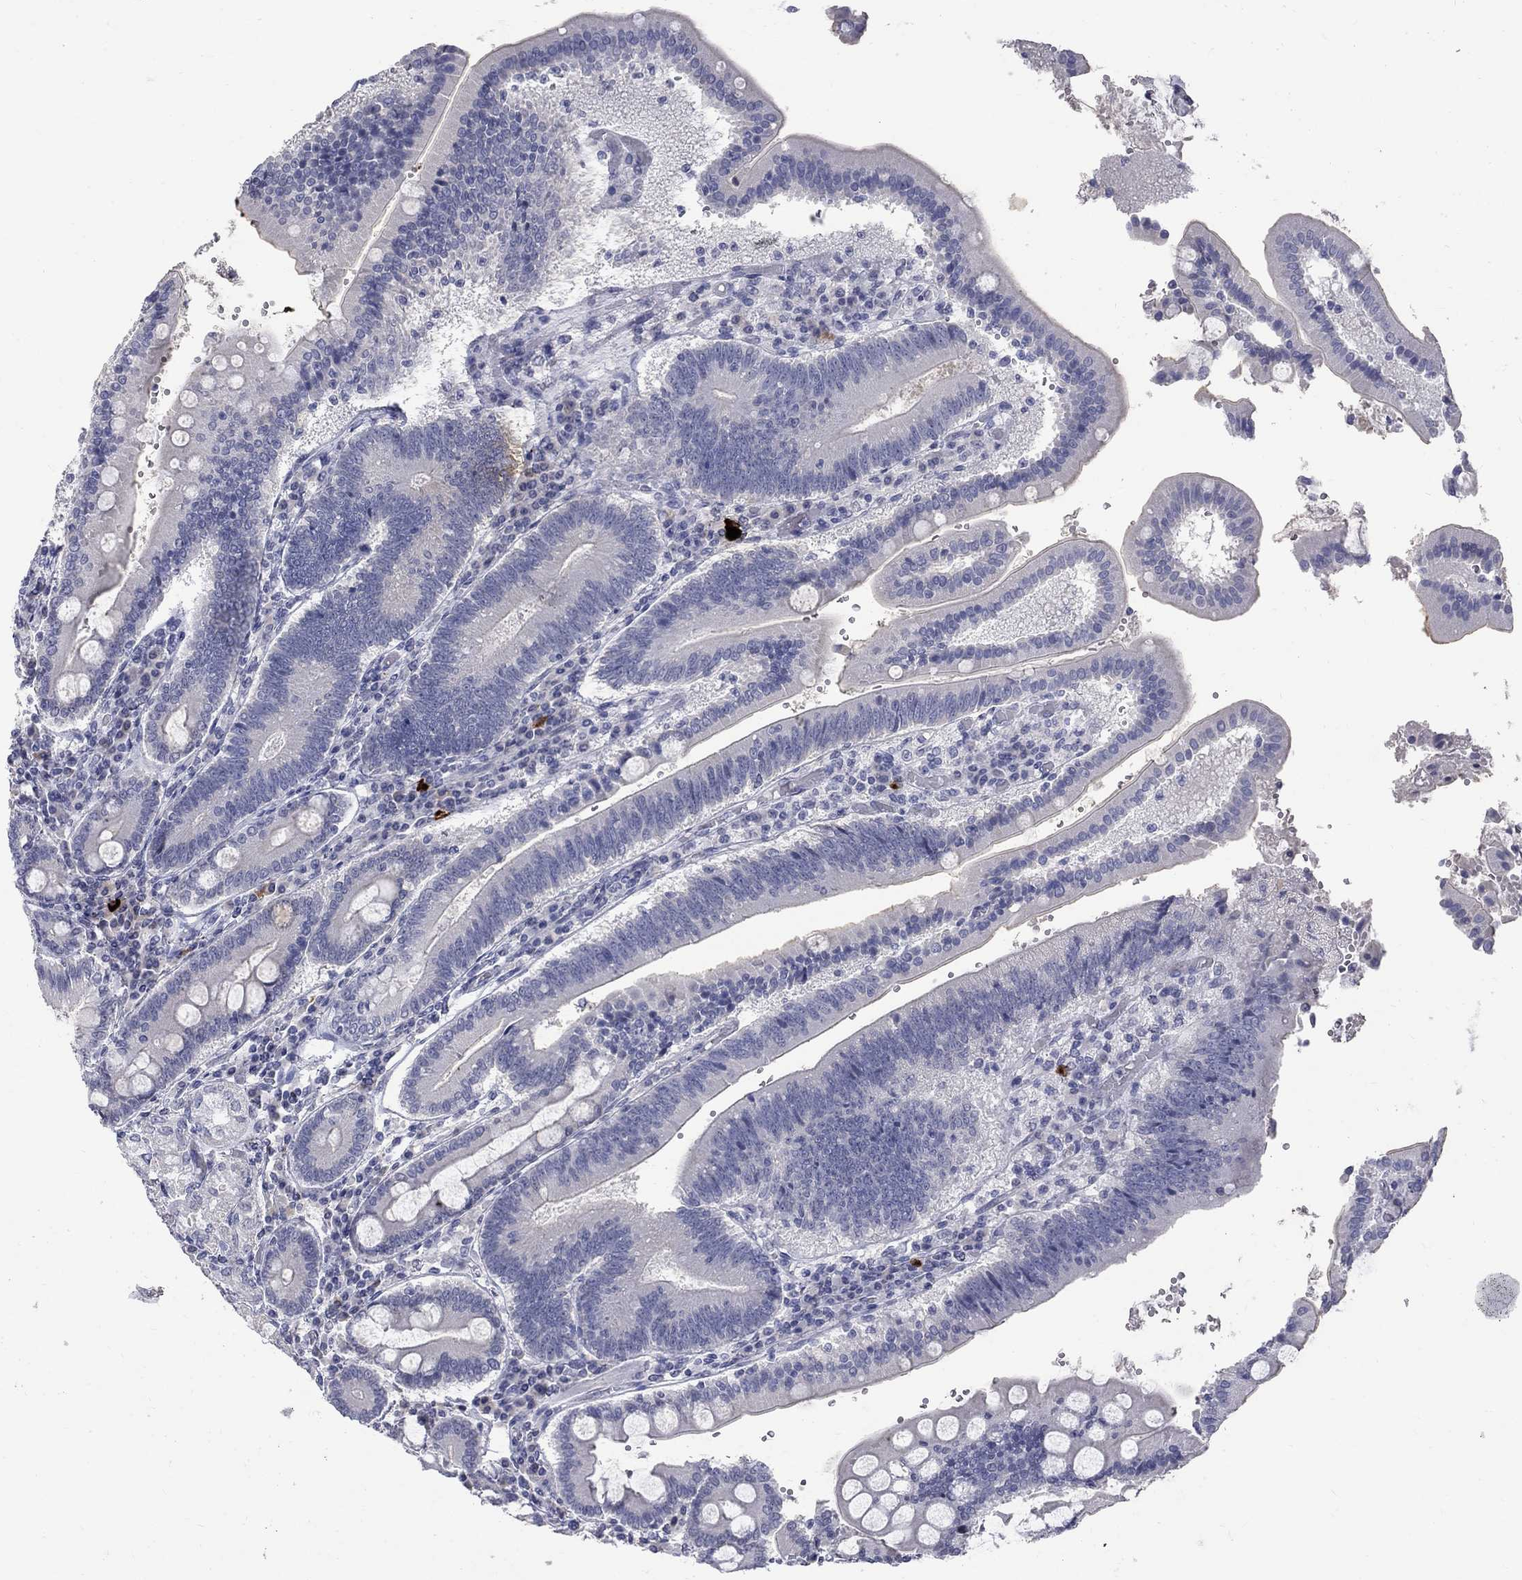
{"staining": {"intensity": "negative", "quantity": "none", "location": "none"}, "tissue": "duodenum", "cell_type": "Glandular cells", "image_type": "normal", "snomed": [{"axis": "morphology", "description": "Normal tissue, NOS"}, {"axis": "topography", "description": "Duodenum"}], "caption": "Immunohistochemical staining of benign human duodenum exhibits no significant expression in glandular cells. Nuclei are stained in blue.", "gene": "CTNND2", "patient": {"sex": "female", "age": 62}}